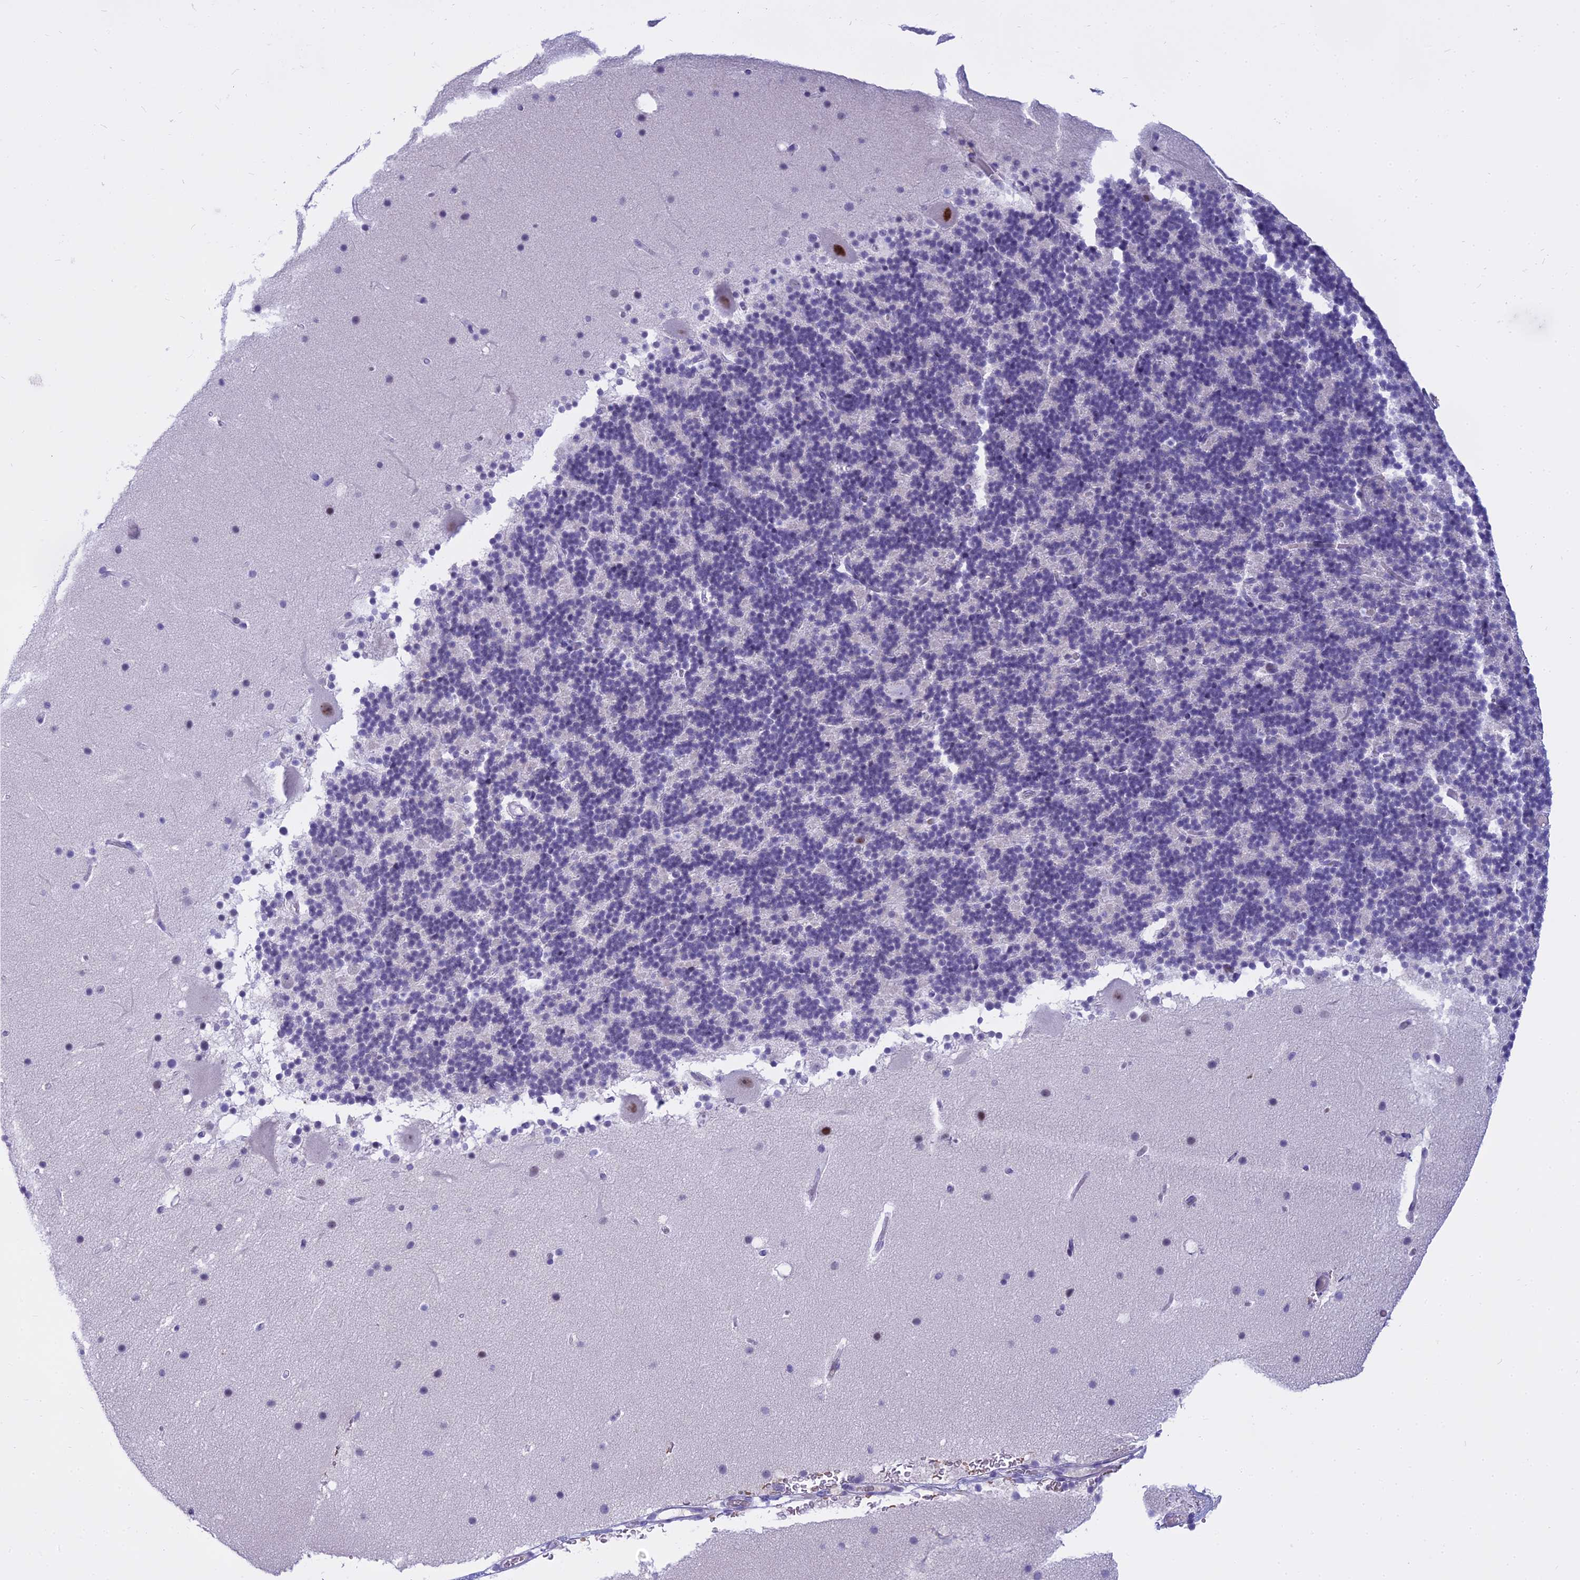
{"staining": {"intensity": "negative", "quantity": "none", "location": "none"}, "tissue": "cerebellum", "cell_type": "Cells in granular layer", "image_type": "normal", "snomed": [{"axis": "morphology", "description": "Normal tissue, NOS"}, {"axis": "topography", "description": "Cerebellum"}], "caption": "Photomicrograph shows no significant protein staining in cells in granular layer of unremarkable cerebellum.", "gene": "OSTN", "patient": {"sex": "male", "age": 57}}